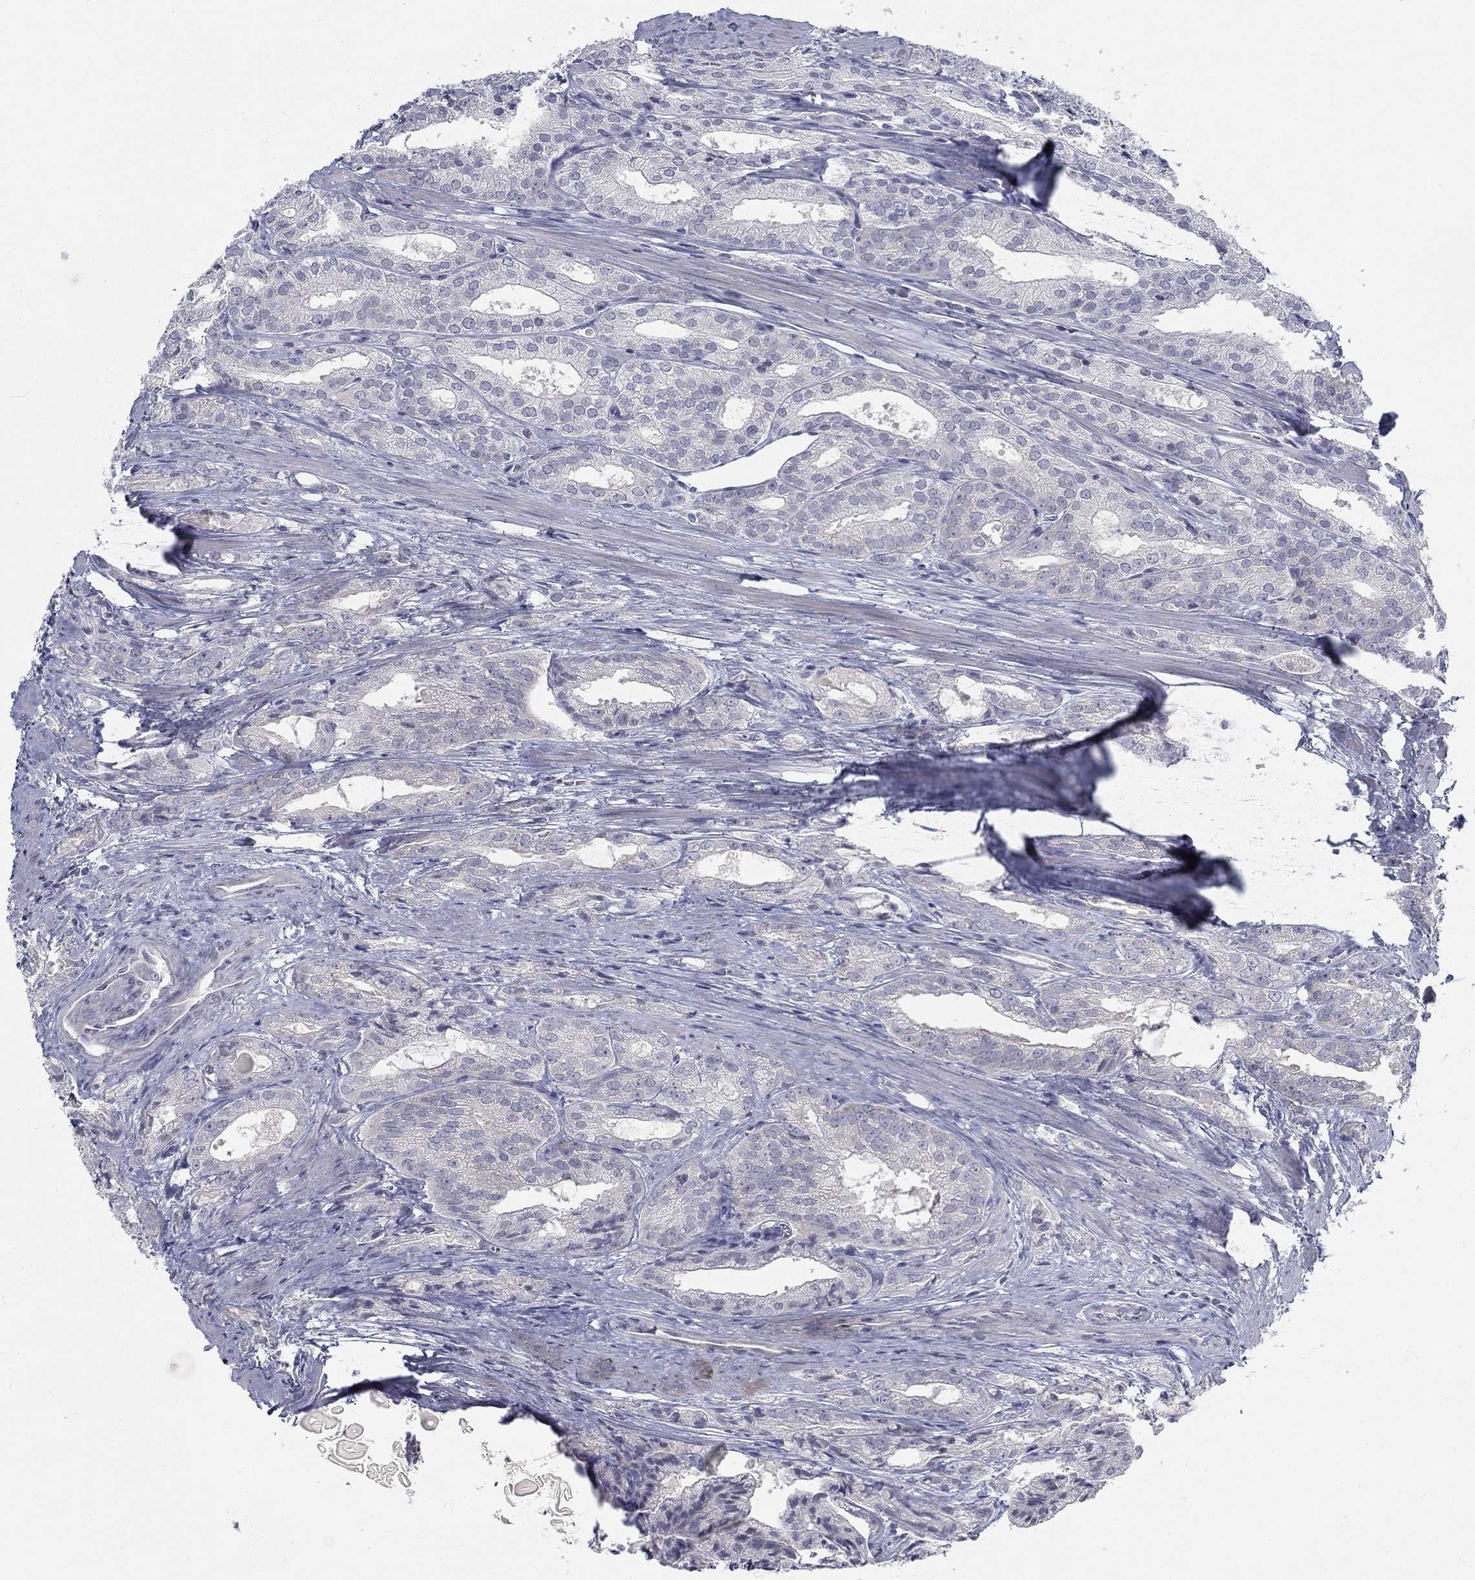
{"staining": {"intensity": "negative", "quantity": "none", "location": "none"}, "tissue": "prostate cancer", "cell_type": "Tumor cells", "image_type": "cancer", "snomed": [{"axis": "morphology", "description": "Adenocarcinoma, NOS"}, {"axis": "morphology", "description": "Adenocarcinoma, High grade"}, {"axis": "topography", "description": "Prostate"}], "caption": "An immunohistochemistry (IHC) histopathology image of prostate cancer (high-grade adenocarcinoma) is shown. There is no staining in tumor cells of prostate cancer (high-grade adenocarcinoma).", "gene": "ATP1A3", "patient": {"sex": "male", "age": 70}}